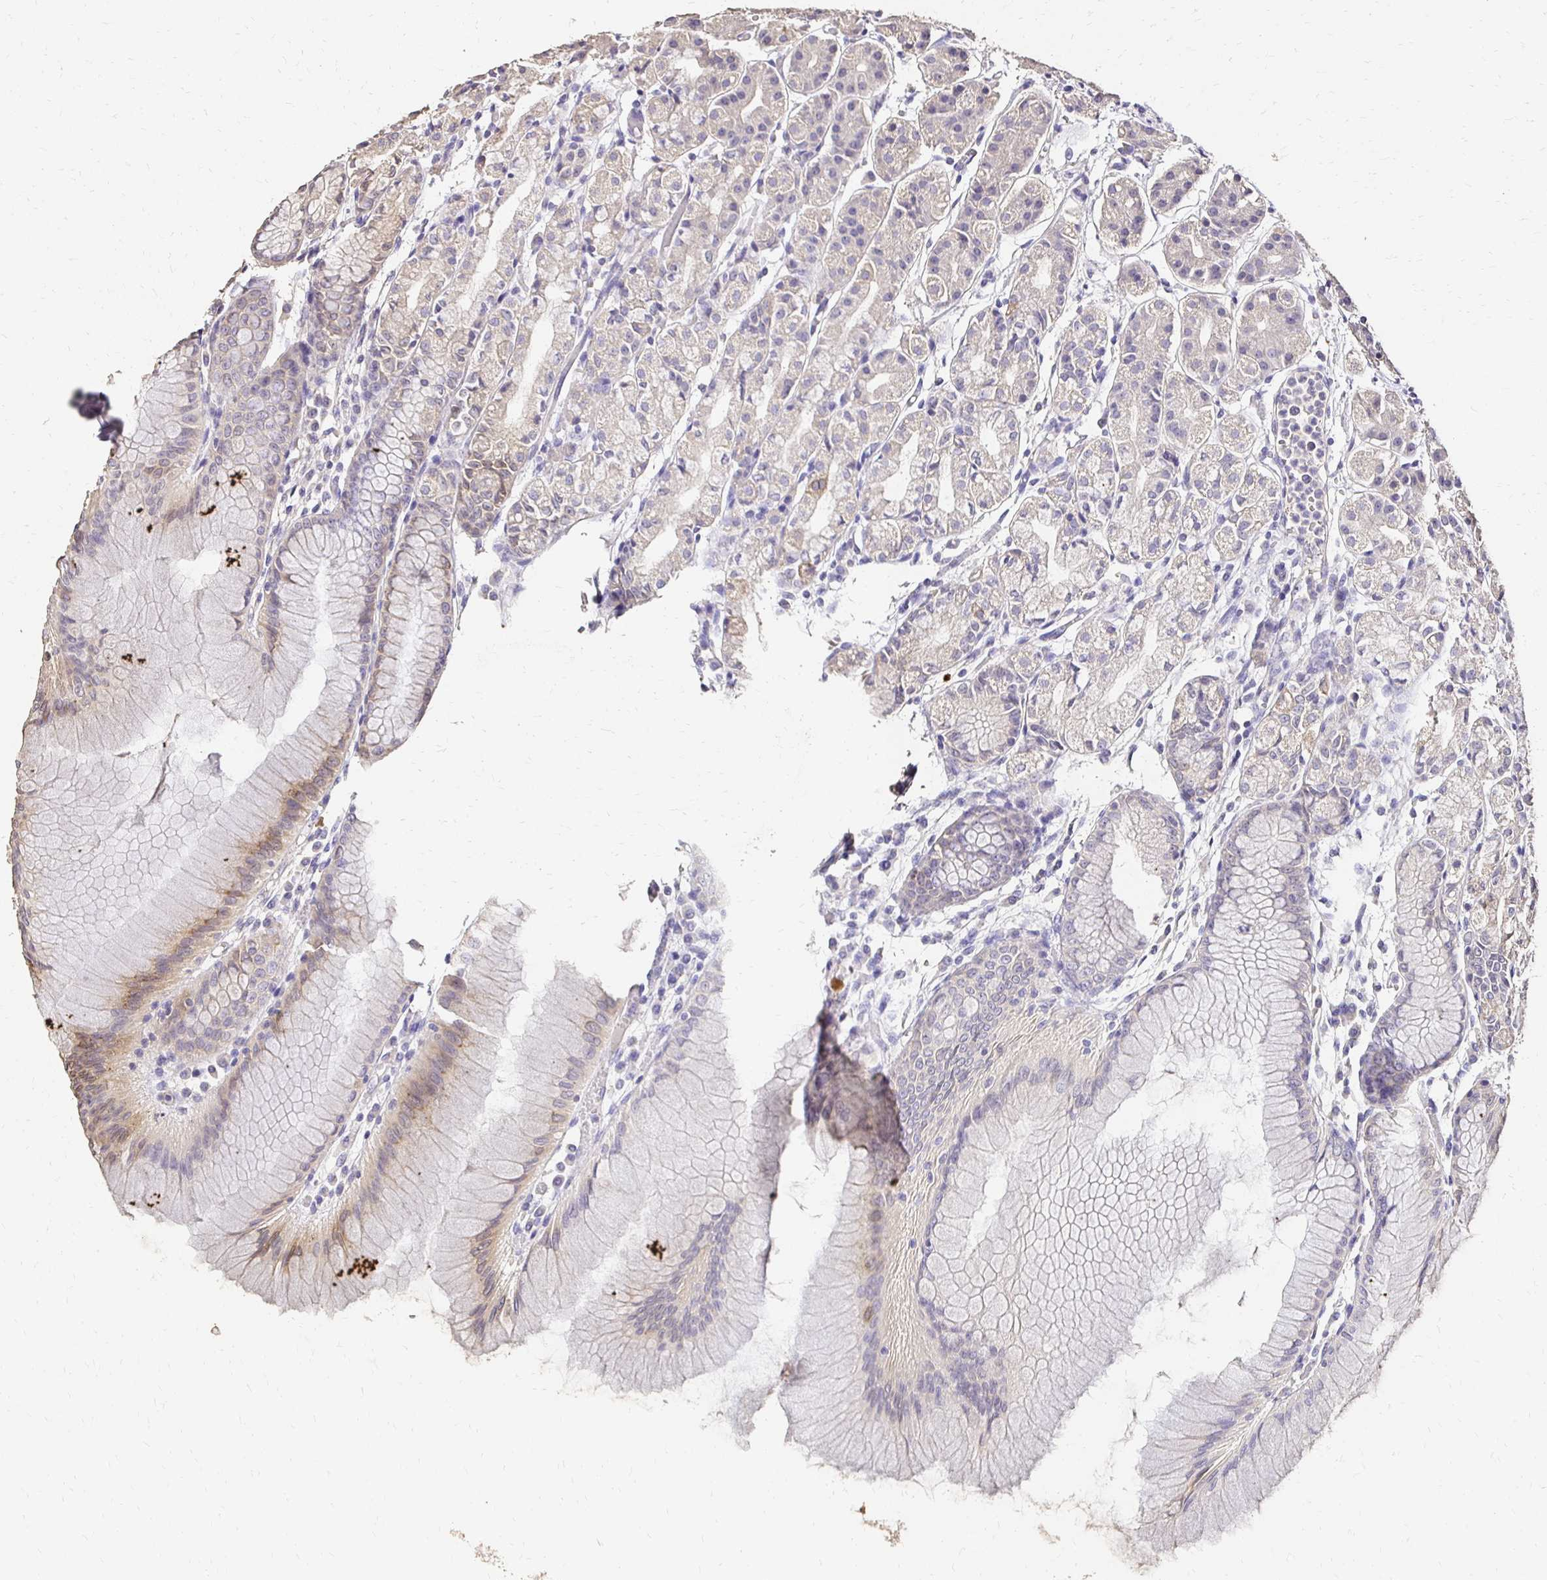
{"staining": {"intensity": "strong", "quantity": "<25%", "location": "cytoplasmic/membranous"}, "tissue": "stomach", "cell_type": "Glandular cells", "image_type": "normal", "snomed": [{"axis": "morphology", "description": "Normal tissue, NOS"}, {"axis": "topography", "description": "Stomach"}], "caption": "The immunohistochemical stain labels strong cytoplasmic/membranous positivity in glandular cells of unremarkable stomach.", "gene": "UGT1A6", "patient": {"sex": "female", "age": 57}}